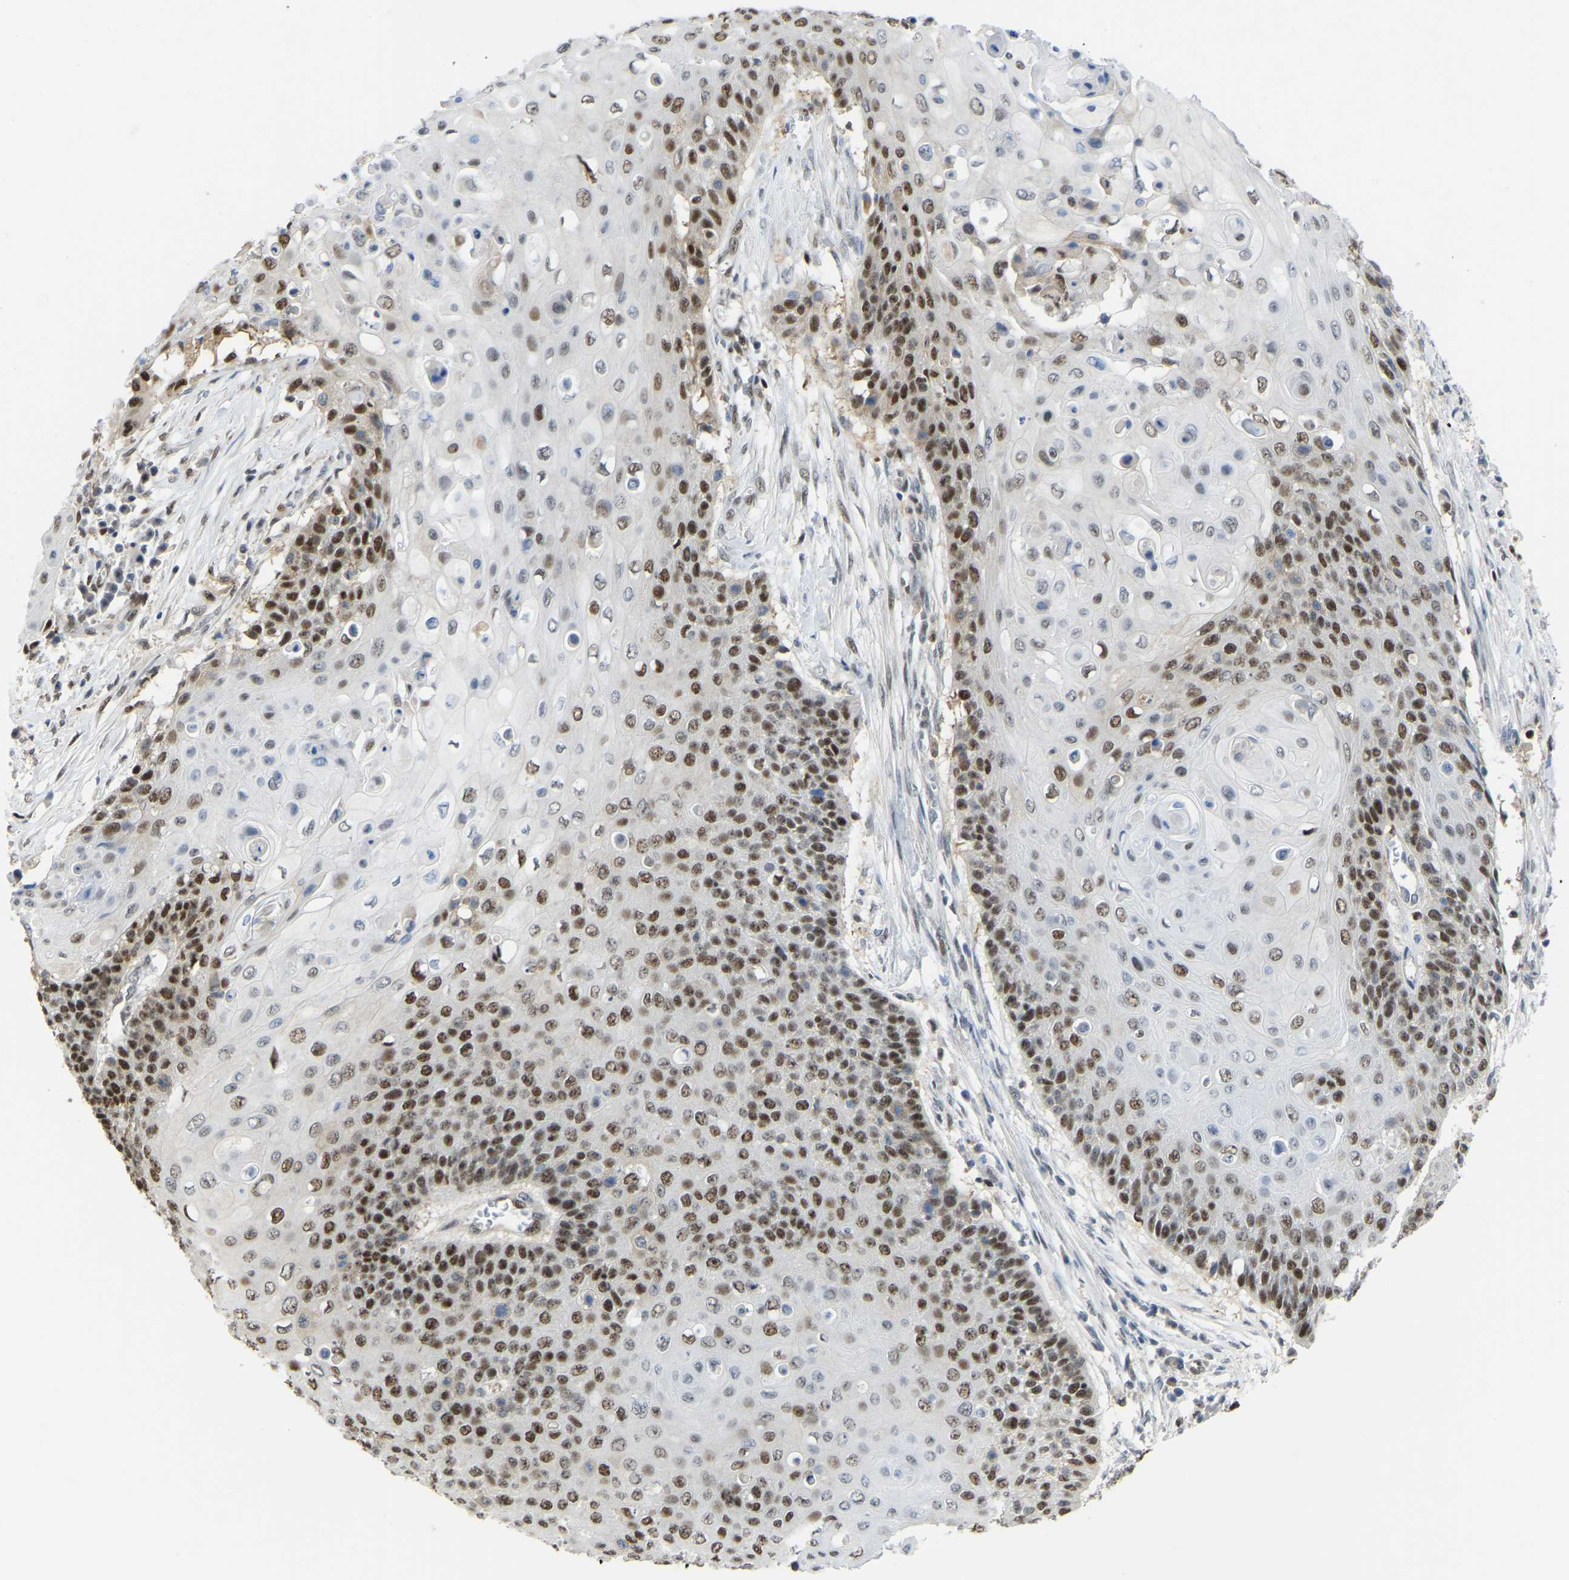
{"staining": {"intensity": "moderate", "quantity": "25%-75%", "location": "nuclear"}, "tissue": "cervical cancer", "cell_type": "Tumor cells", "image_type": "cancer", "snomed": [{"axis": "morphology", "description": "Squamous cell carcinoma, NOS"}, {"axis": "topography", "description": "Cervix"}], "caption": "Tumor cells display moderate nuclear positivity in approximately 25%-75% of cells in cervical cancer.", "gene": "KLRG2", "patient": {"sex": "female", "age": 39}}